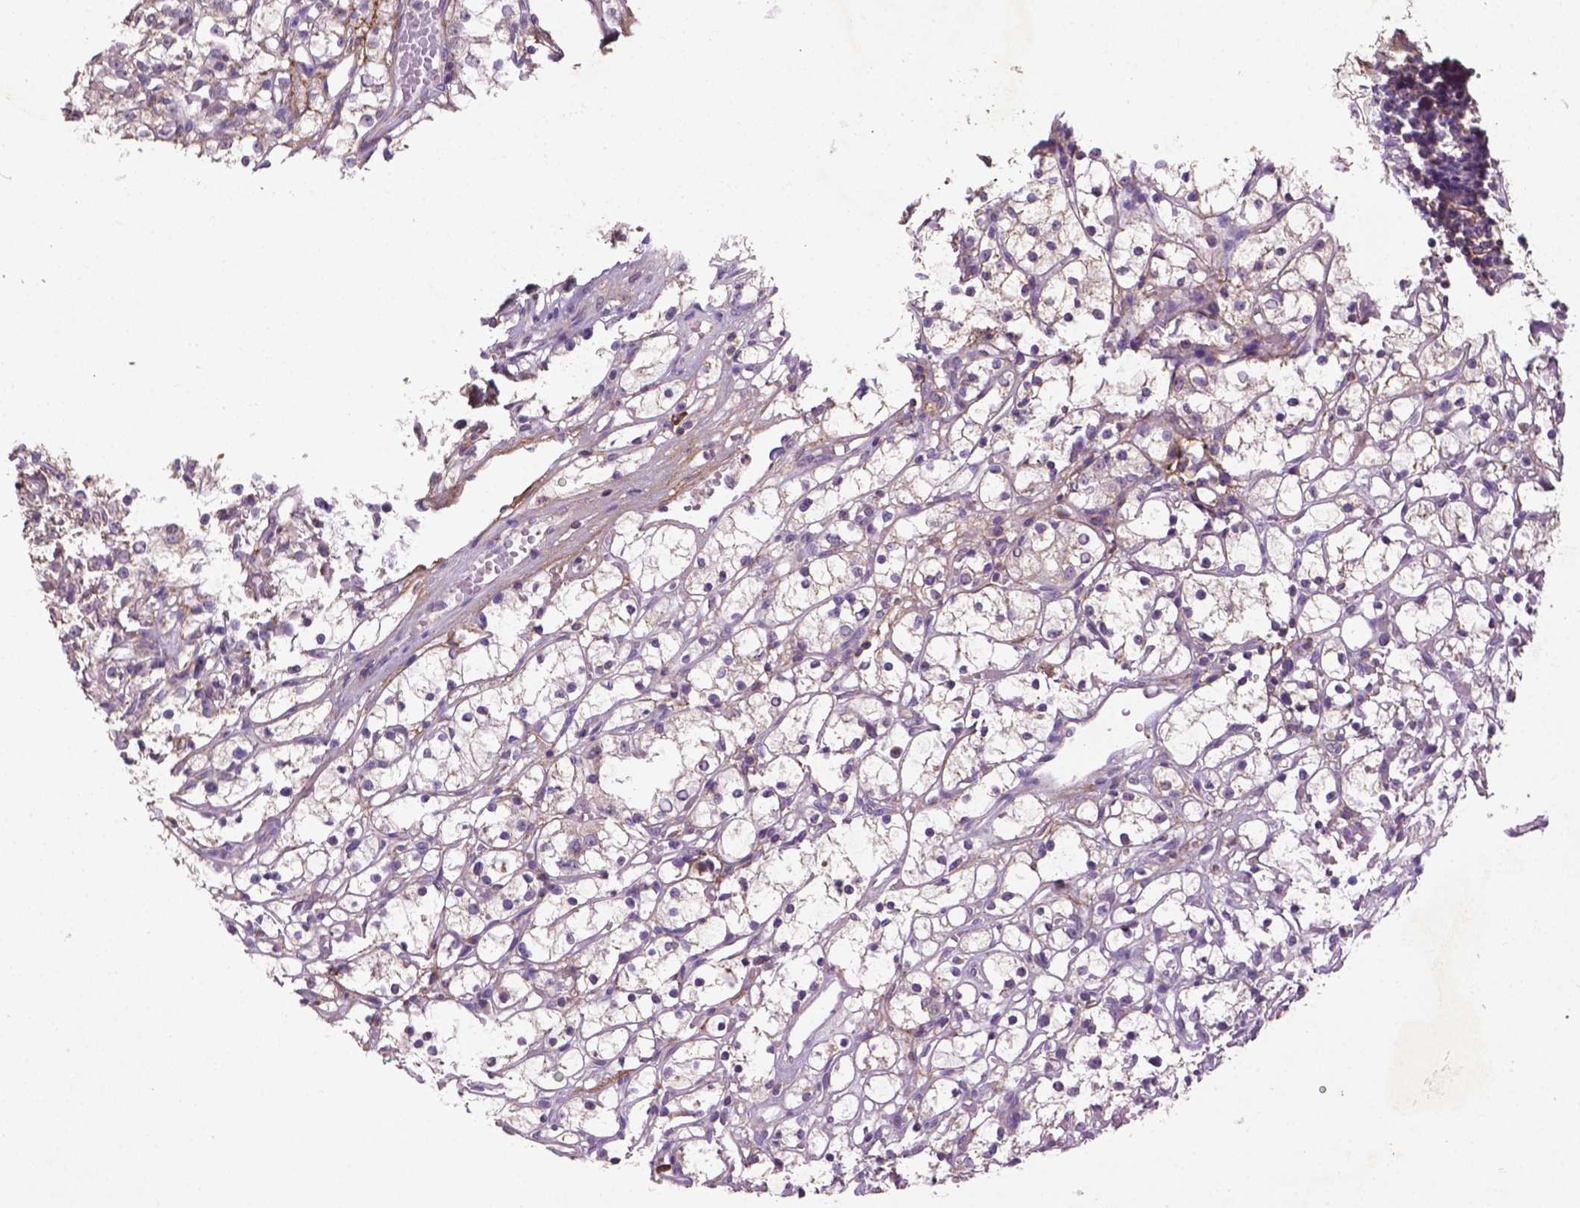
{"staining": {"intensity": "negative", "quantity": "none", "location": "none"}, "tissue": "renal cancer", "cell_type": "Tumor cells", "image_type": "cancer", "snomed": [{"axis": "morphology", "description": "Adenocarcinoma, NOS"}, {"axis": "topography", "description": "Kidney"}], "caption": "Immunohistochemistry (IHC) of adenocarcinoma (renal) exhibits no expression in tumor cells.", "gene": "LRRC3C", "patient": {"sex": "female", "age": 59}}